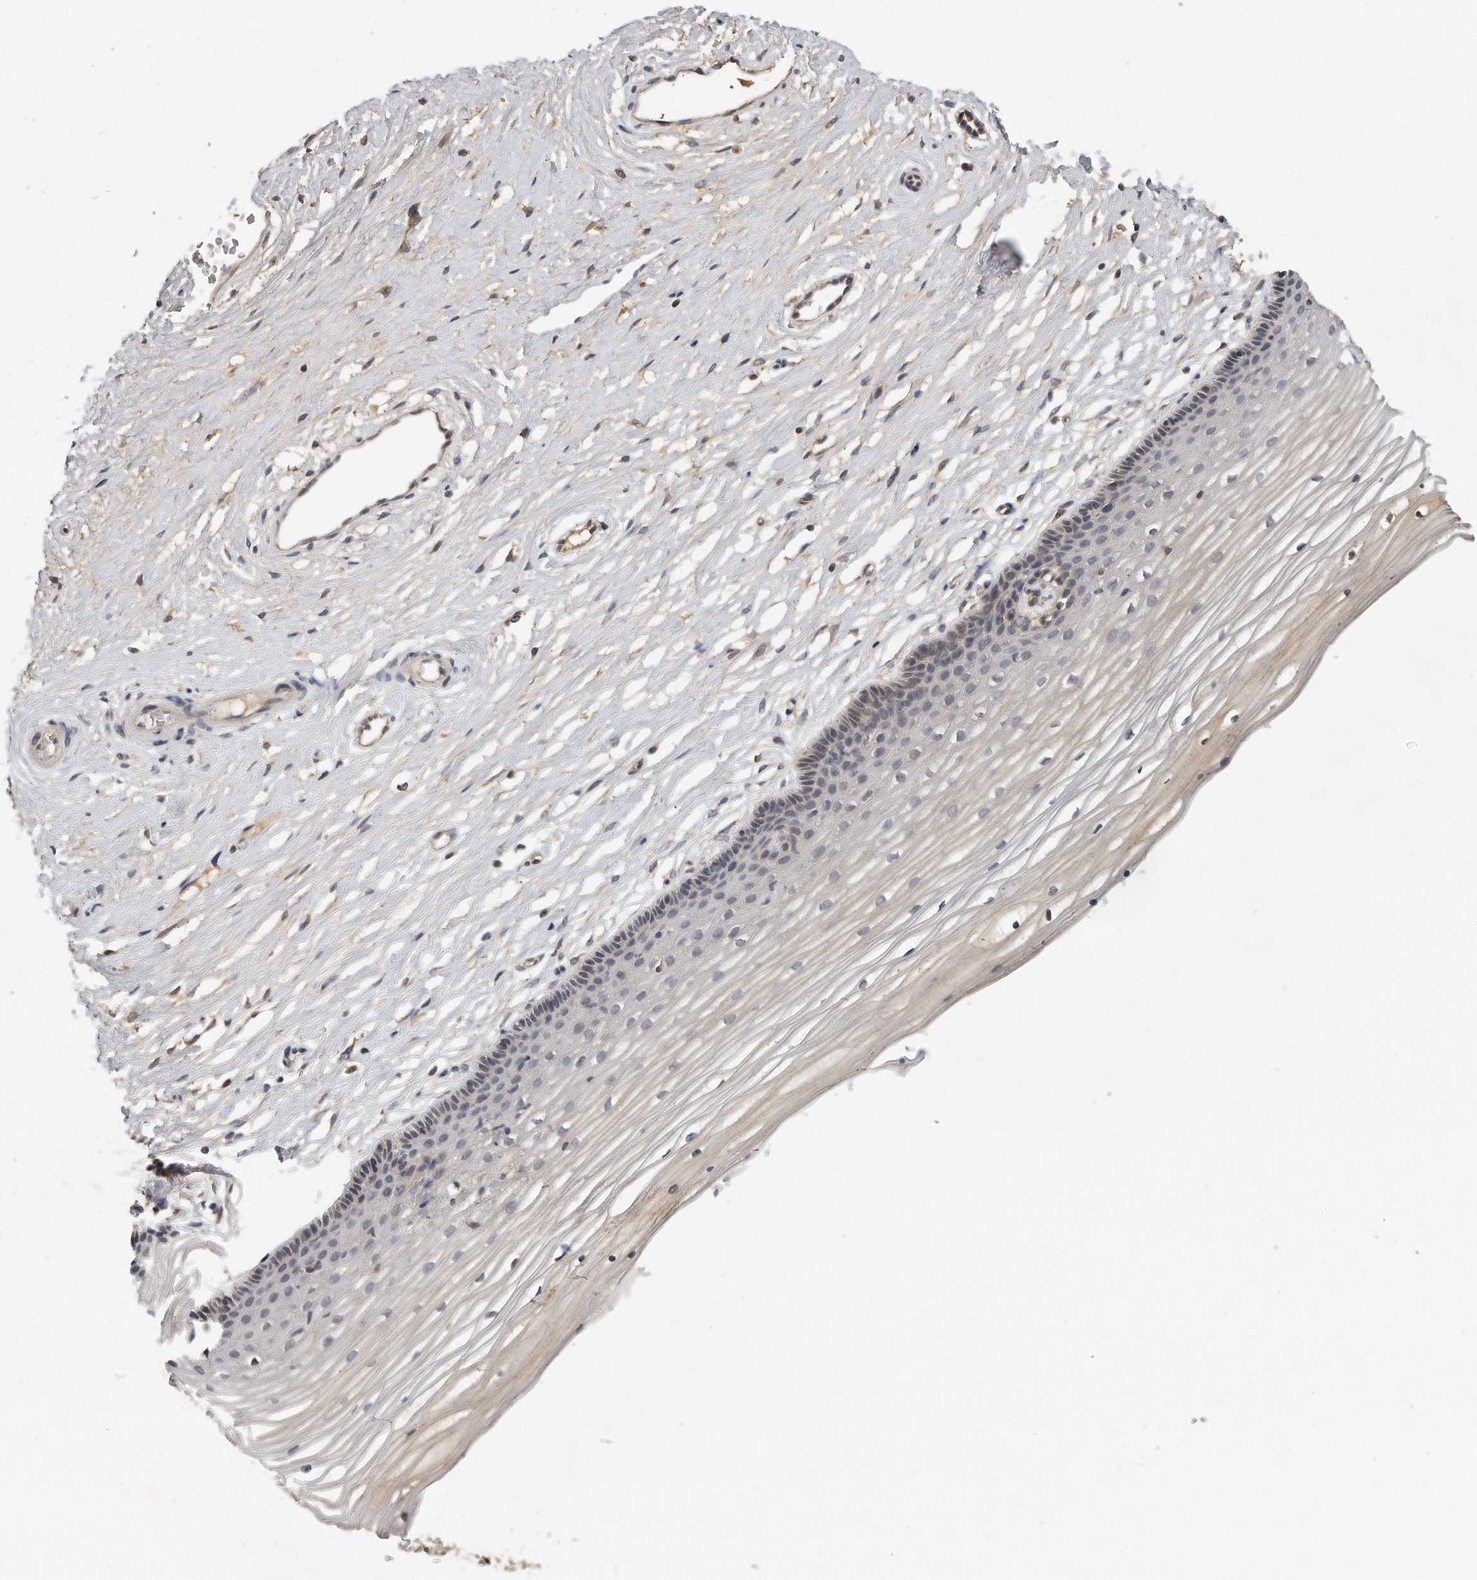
{"staining": {"intensity": "weak", "quantity": "<25%", "location": "cytoplasmic/membranous"}, "tissue": "vagina", "cell_type": "Squamous epithelial cells", "image_type": "normal", "snomed": [{"axis": "morphology", "description": "Normal tissue, NOS"}, {"axis": "topography", "description": "Vagina"}, {"axis": "topography", "description": "Cervix"}], "caption": "IHC image of unremarkable vagina: vagina stained with DAB (3,3'-diaminobenzidine) demonstrates no significant protein expression in squamous epithelial cells.", "gene": "TRAPPC14", "patient": {"sex": "female", "age": 40}}